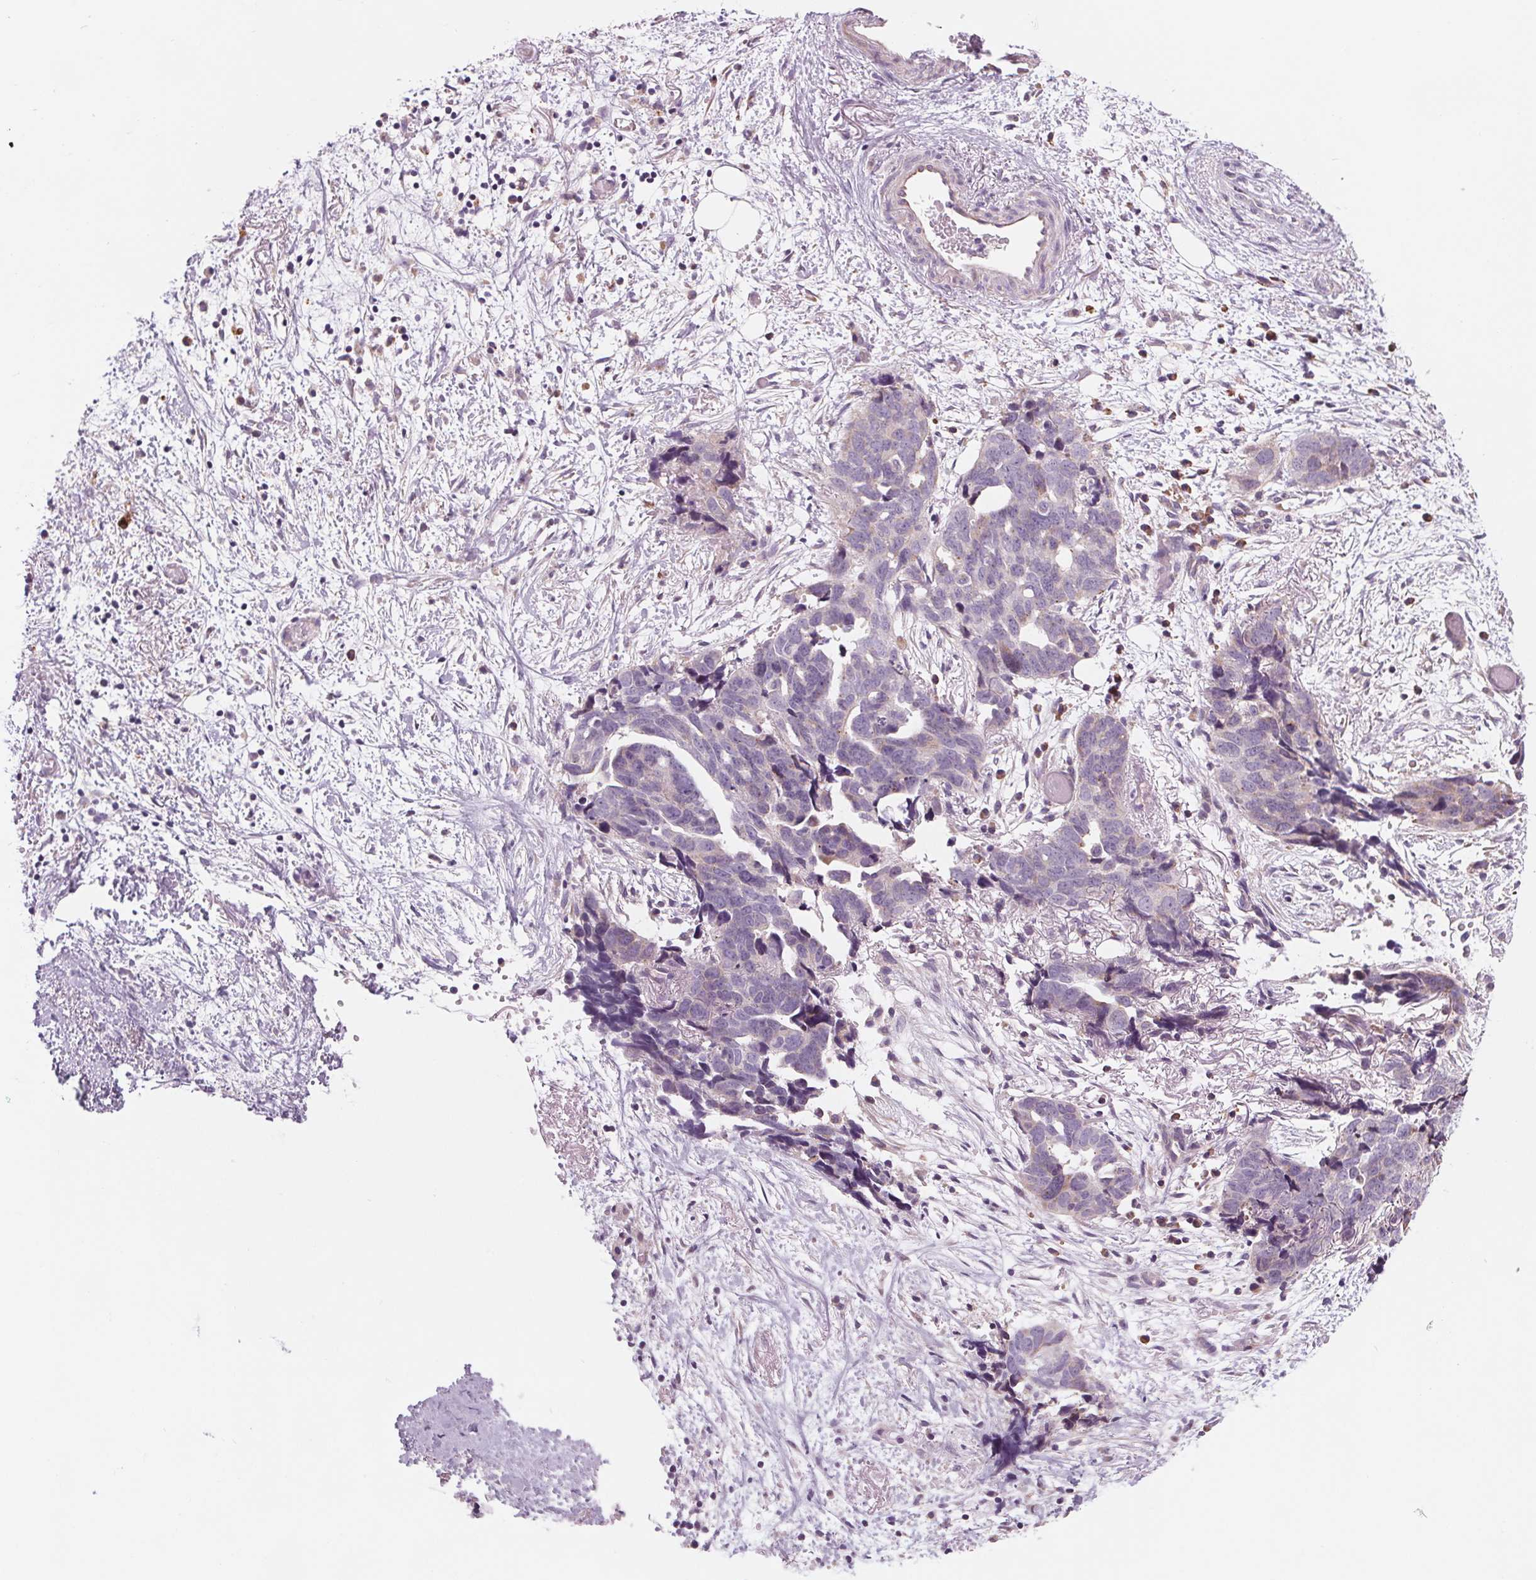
{"staining": {"intensity": "weak", "quantity": "<25%", "location": "cytoplasmic/membranous"}, "tissue": "ovarian cancer", "cell_type": "Tumor cells", "image_type": "cancer", "snomed": [{"axis": "morphology", "description": "Cystadenocarcinoma, serous, NOS"}, {"axis": "topography", "description": "Ovary"}], "caption": "Human ovarian cancer (serous cystadenocarcinoma) stained for a protein using immunohistochemistry exhibits no positivity in tumor cells.", "gene": "SAMD5", "patient": {"sex": "female", "age": 69}}